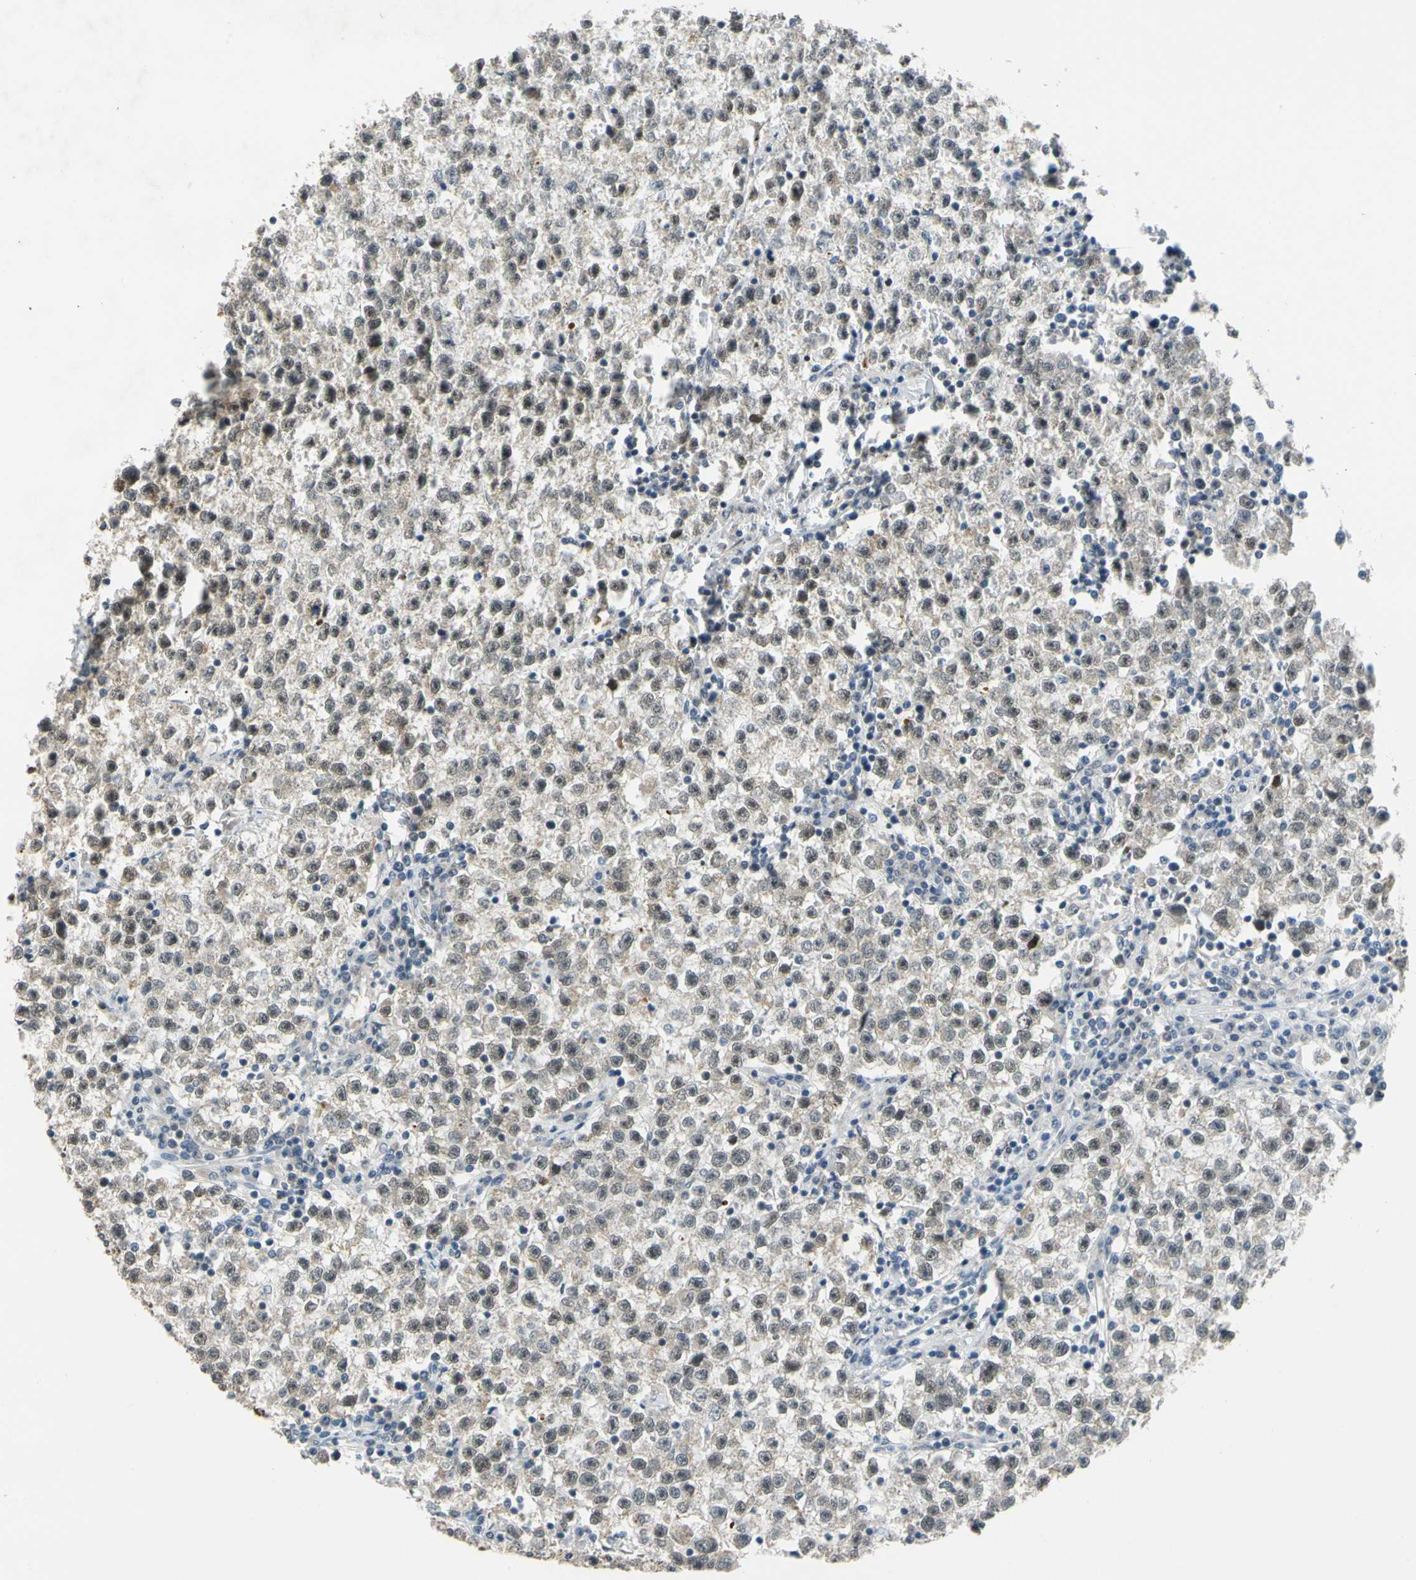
{"staining": {"intensity": "weak", "quantity": ">75%", "location": "cytoplasmic/membranous,nuclear"}, "tissue": "testis cancer", "cell_type": "Tumor cells", "image_type": "cancer", "snomed": [{"axis": "morphology", "description": "Seminoma, NOS"}, {"axis": "topography", "description": "Testis"}], "caption": "Brown immunohistochemical staining in testis seminoma displays weak cytoplasmic/membranous and nuclear staining in approximately >75% of tumor cells. The staining was performed using DAB to visualize the protein expression in brown, while the nuclei were stained in blue with hematoxylin (Magnification: 20x).", "gene": "POGZ", "patient": {"sex": "male", "age": 22}}